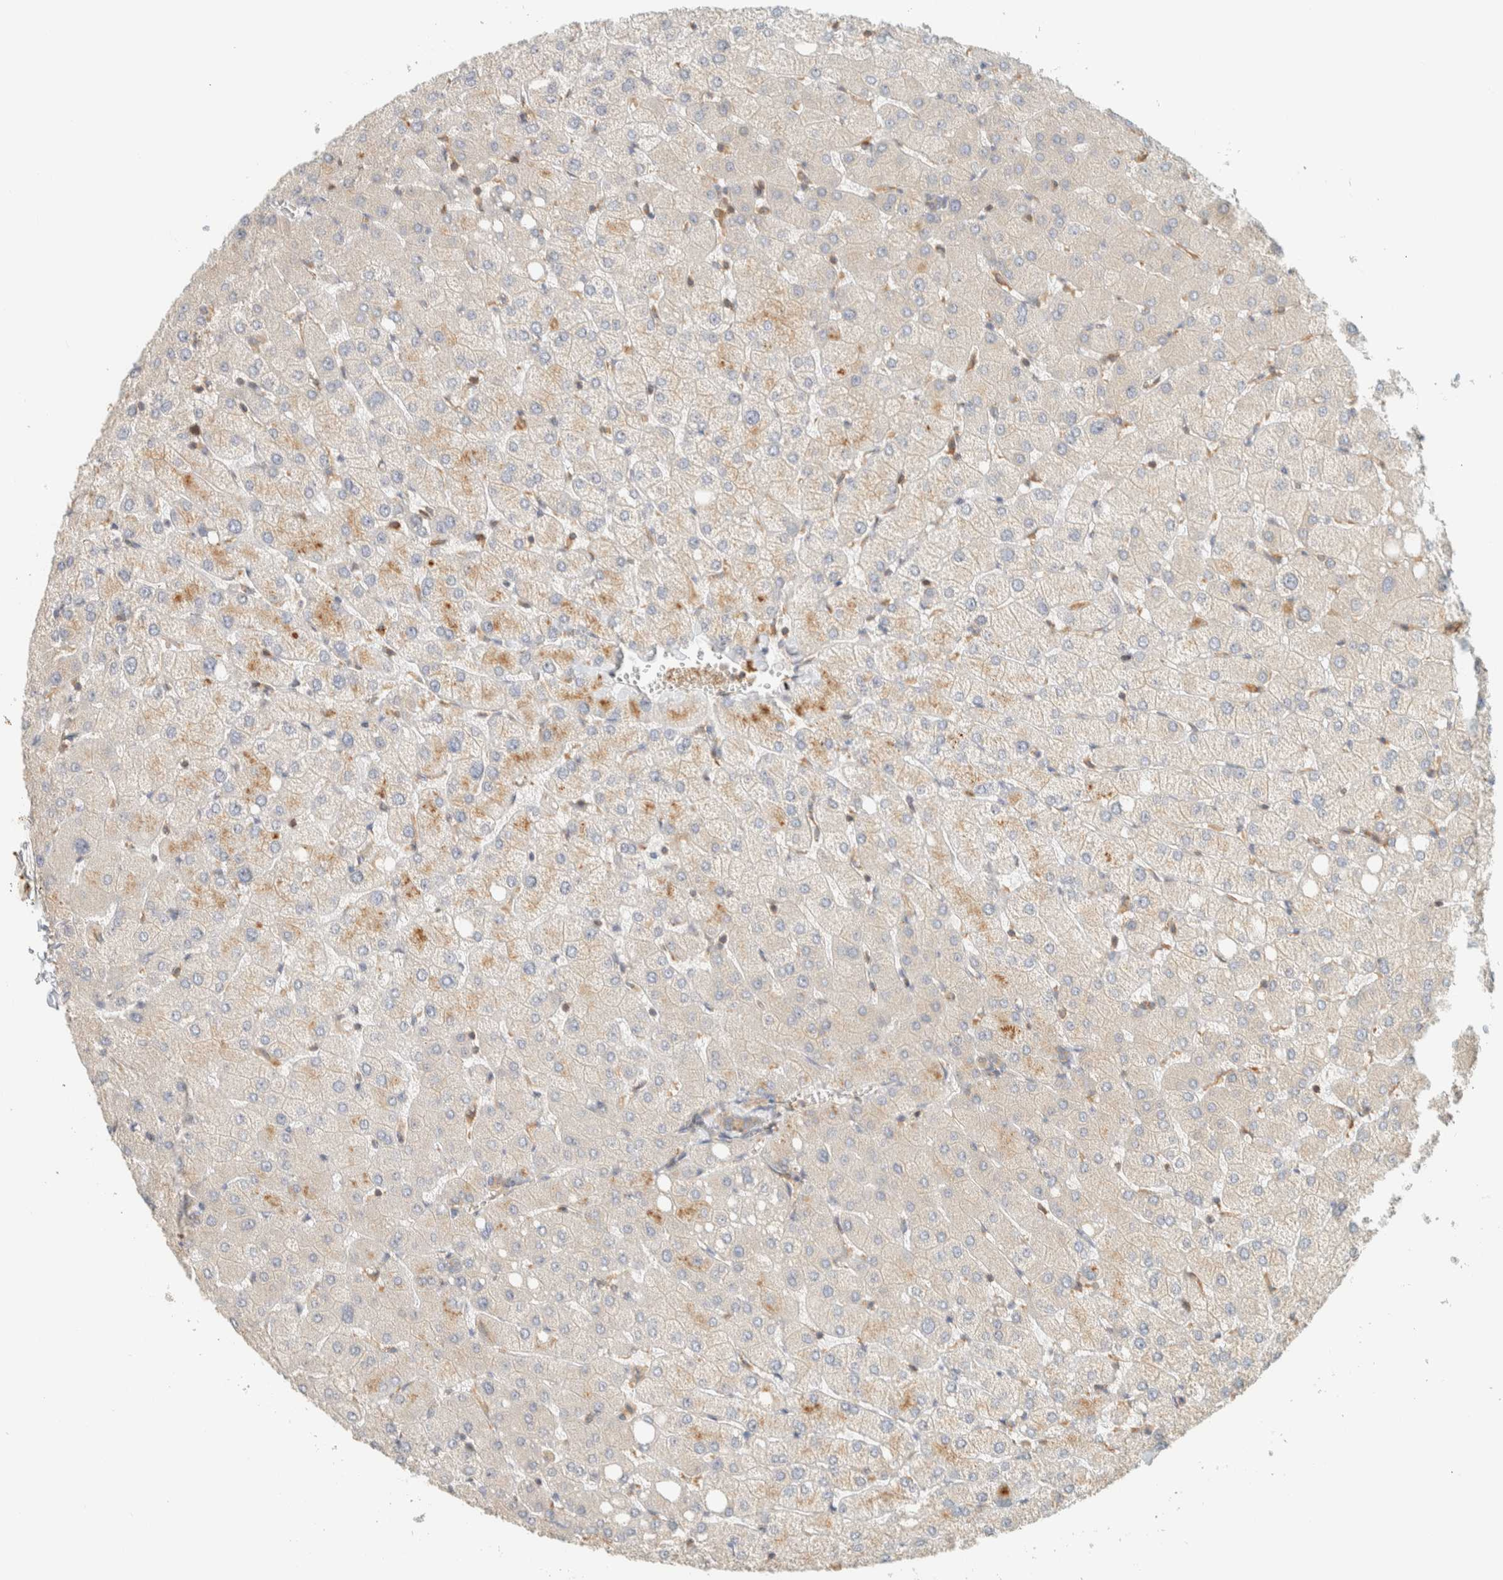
{"staining": {"intensity": "weak", "quantity": "<25%", "location": "cytoplasmic/membranous"}, "tissue": "liver", "cell_type": "Cholangiocytes", "image_type": "normal", "snomed": [{"axis": "morphology", "description": "Normal tissue, NOS"}, {"axis": "topography", "description": "Liver"}], "caption": "Immunohistochemical staining of normal liver shows no significant expression in cholangiocytes.", "gene": "ARFGEF1", "patient": {"sex": "female", "age": 54}}